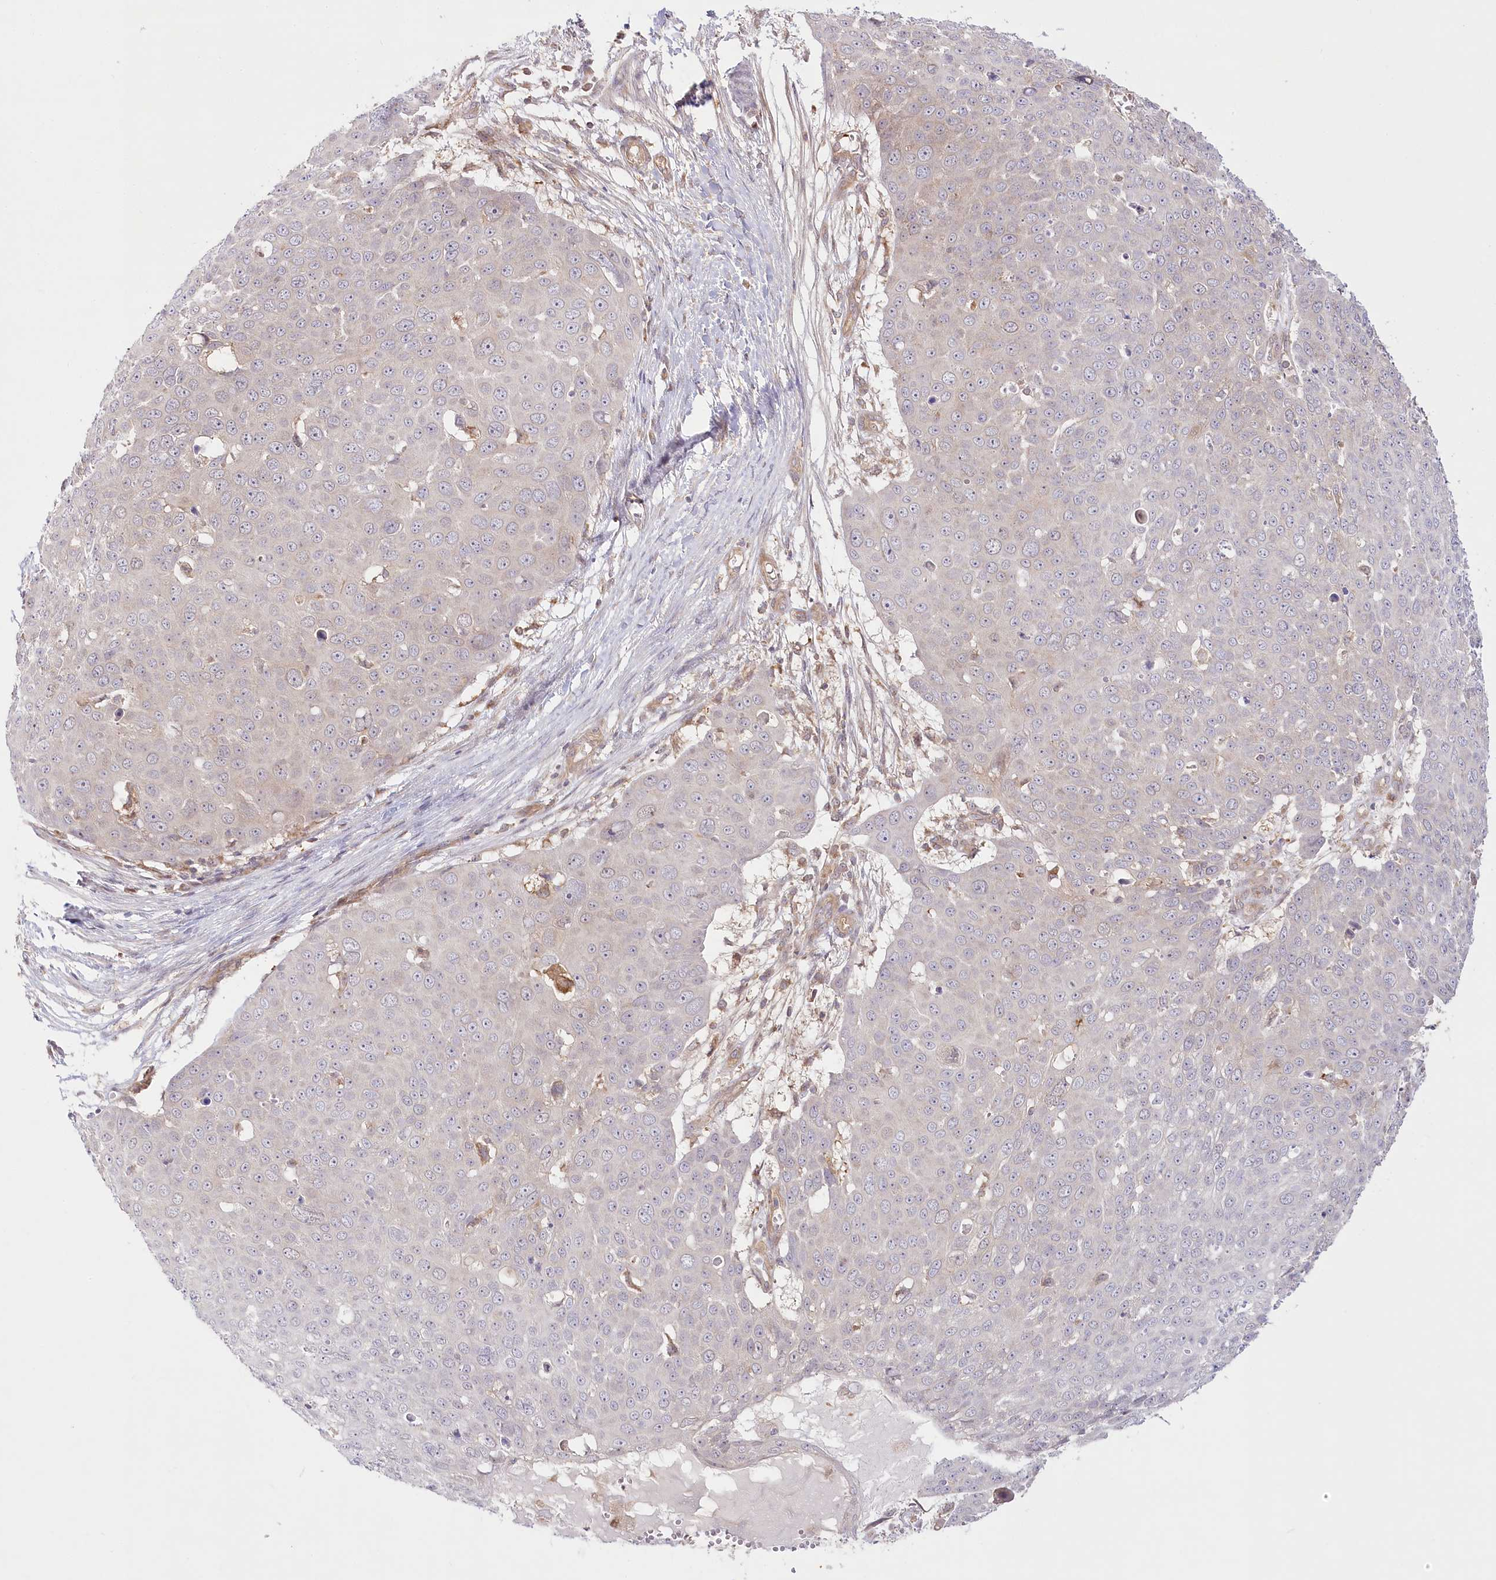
{"staining": {"intensity": "negative", "quantity": "none", "location": "none"}, "tissue": "skin cancer", "cell_type": "Tumor cells", "image_type": "cancer", "snomed": [{"axis": "morphology", "description": "Squamous cell carcinoma, NOS"}, {"axis": "topography", "description": "Skin"}], "caption": "A high-resolution image shows immunohistochemistry staining of squamous cell carcinoma (skin), which exhibits no significant expression in tumor cells.", "gene": "INPP4B", "patient": {"sex": "male", "age": 71}}